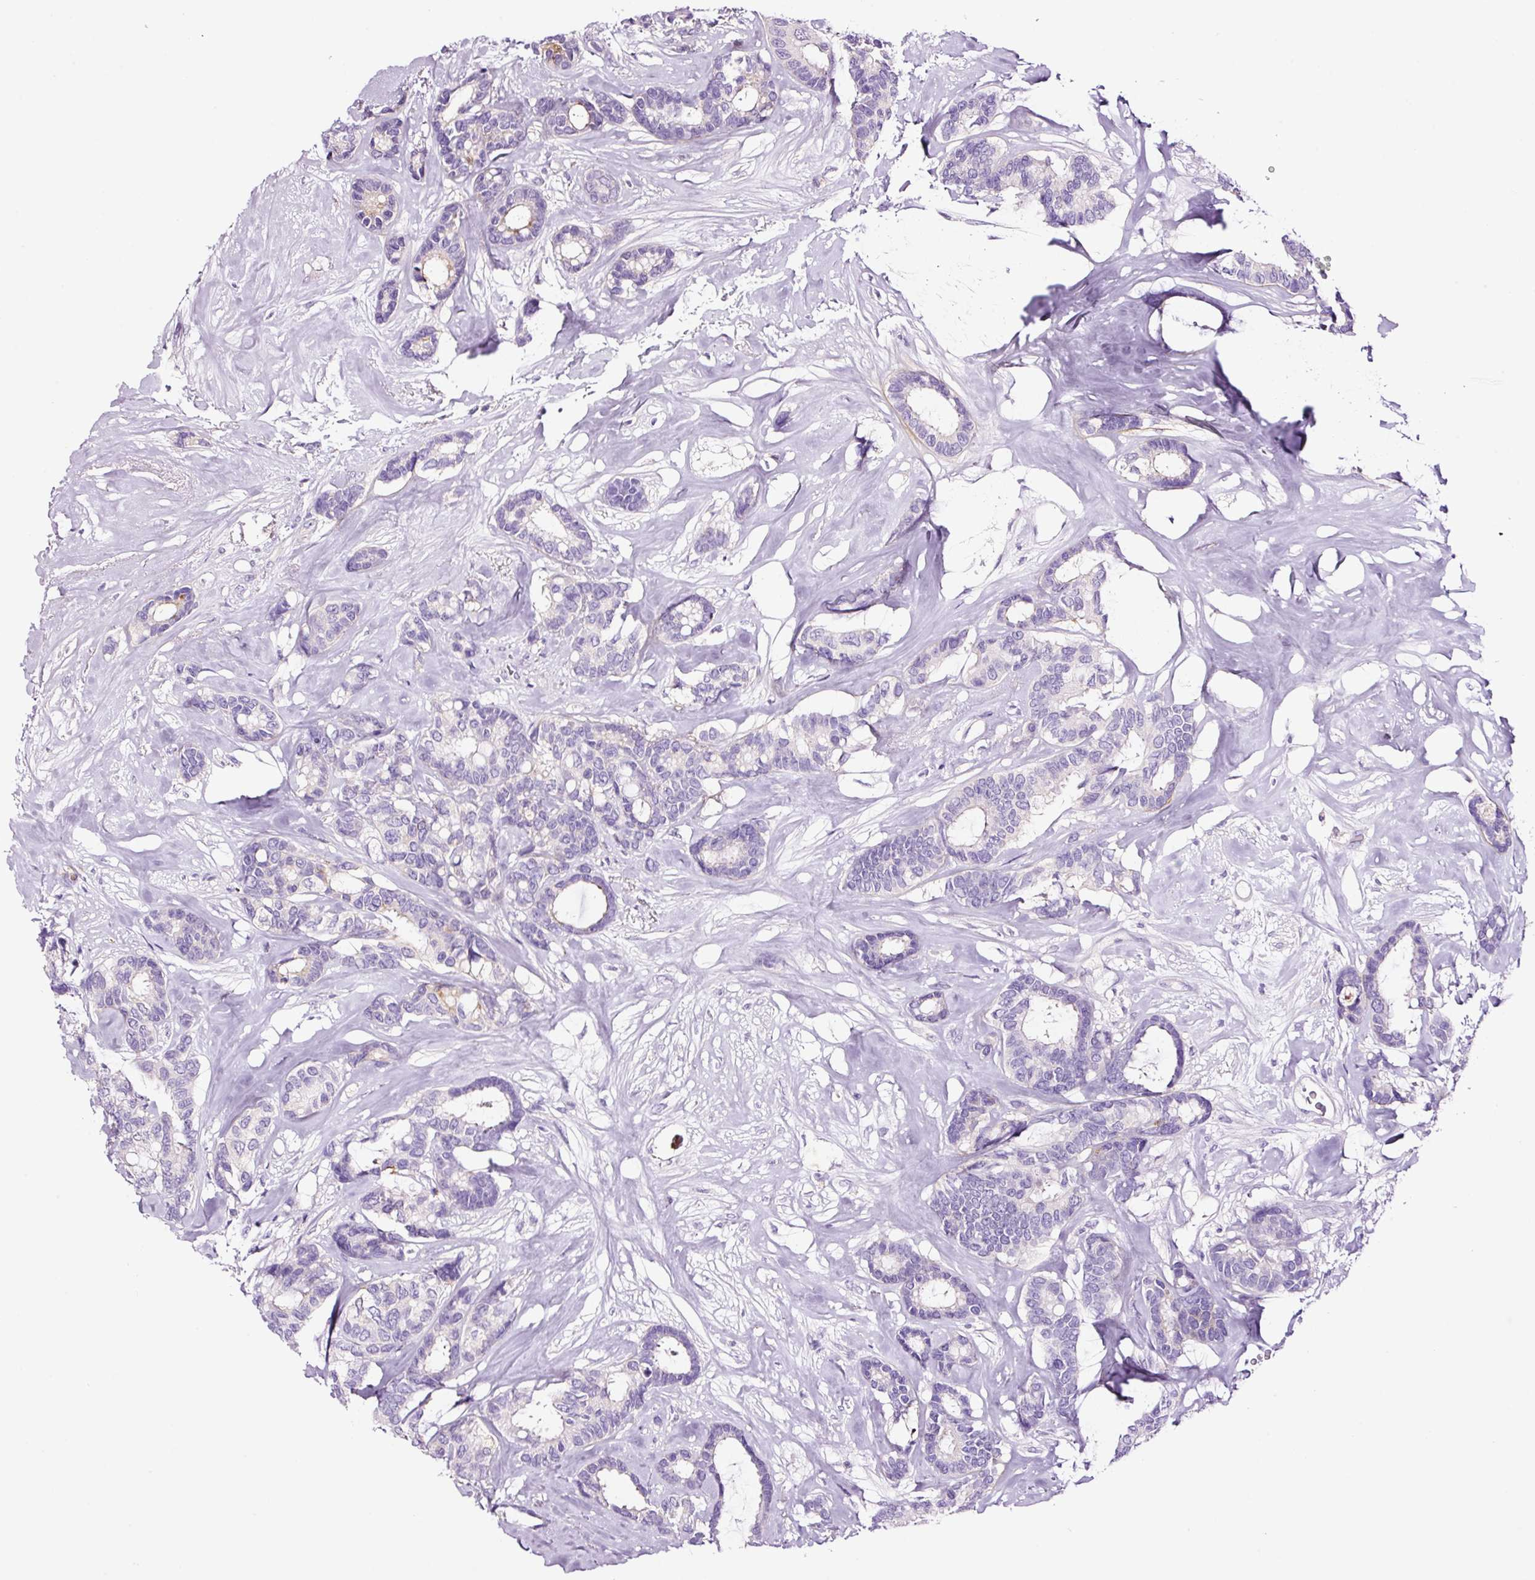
{"staining": {"intensity": "moderate", "quantity": "<25%", "location": "cytoplasmic/membranous"}, "tissue": "breast cancer", "cell_type": "Tumor cells", "image_type": "cancer", "snomed": [{"axis": "morphology", "description": "Duct carcinoma"}, {"axis": "topography", "description": "Breast"}], "caption": "Moderate cytoplasmic/membranous staining for a protein is present in about <25% of tumor cells of breast infiltrating ductal carcinoma using immunohistochemistry.", "gene": "PAM", "patient": {"sex": "female", "age": 87}}